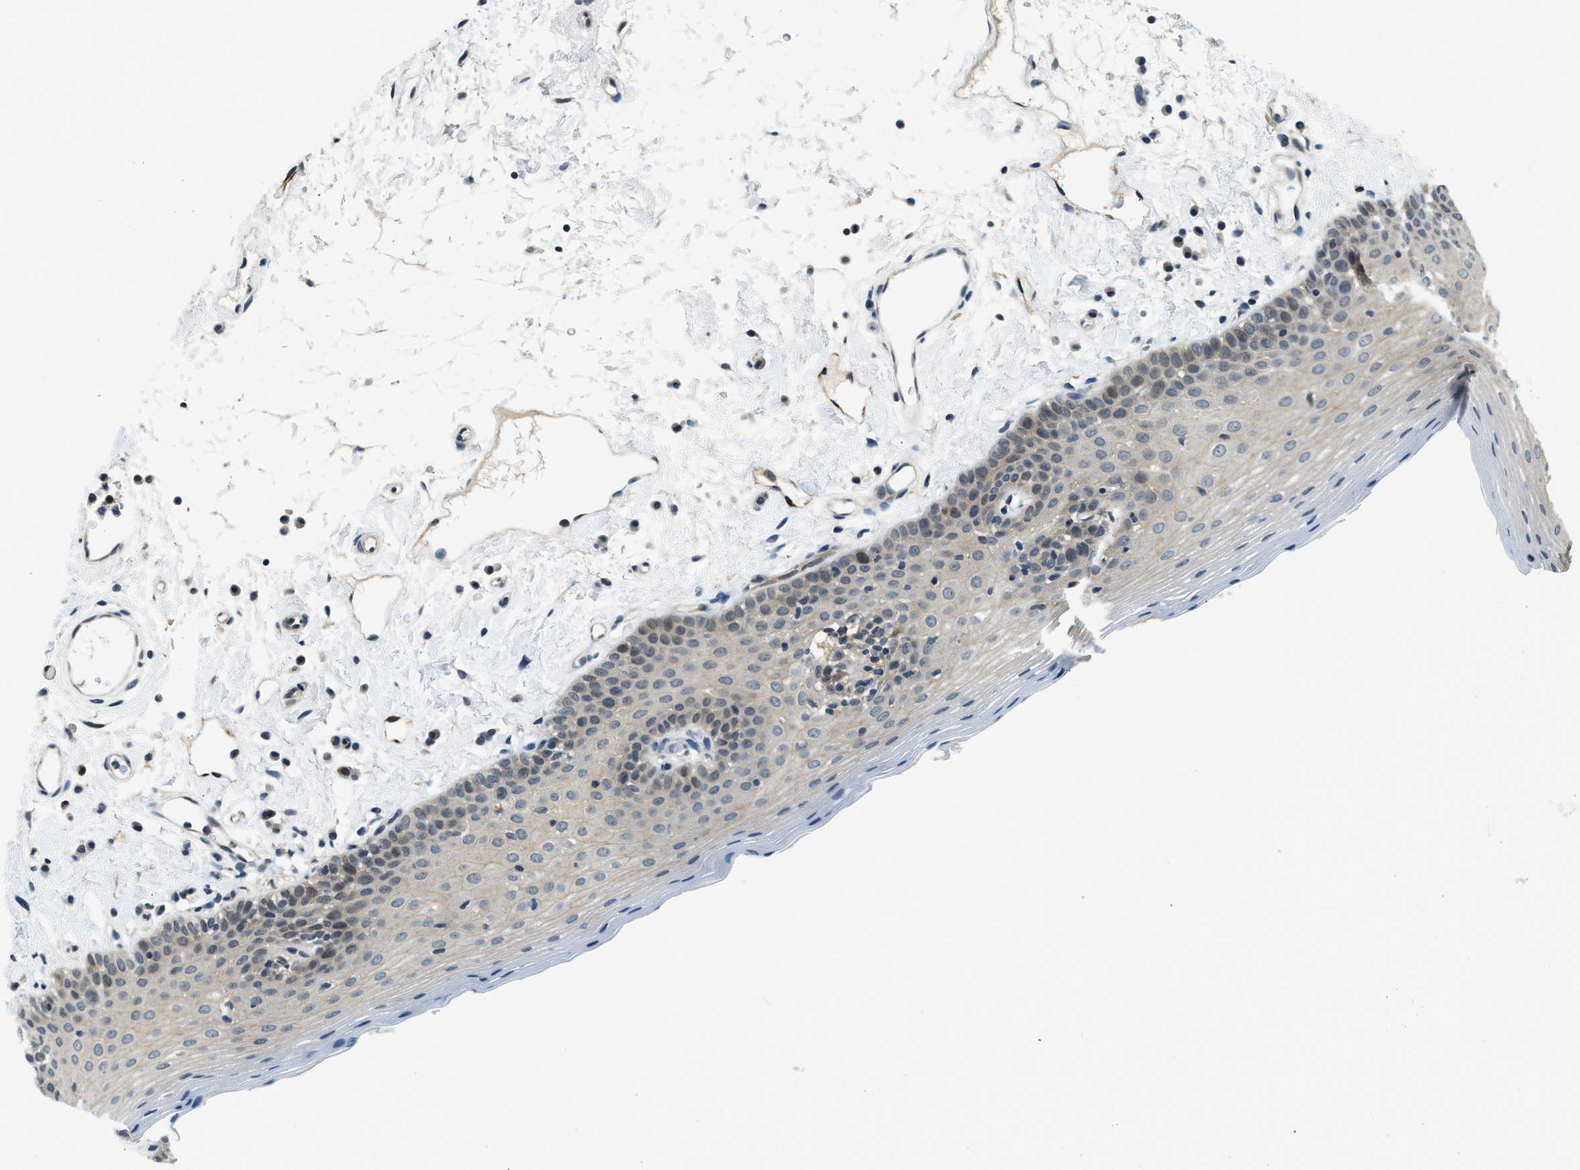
{"staining": {"intensity": "weak", "quantity": "<25%", "location": "nuclear"}, "tissue": "oral mucosa", "cell_type": "Squamous epithelial cells", "image_type": "normal", "snomed": [{"axis": "morphology", "description": "Normal tissue, NOS"}, {"axis": "topography", "description": "Oral tissue"}], "caption": "Micrograph shows no protein staining in squamous epithelial cells of benign oral mucosa.", "gene": "MTMR1", "patient": {"sex": "male", "age": 66}}